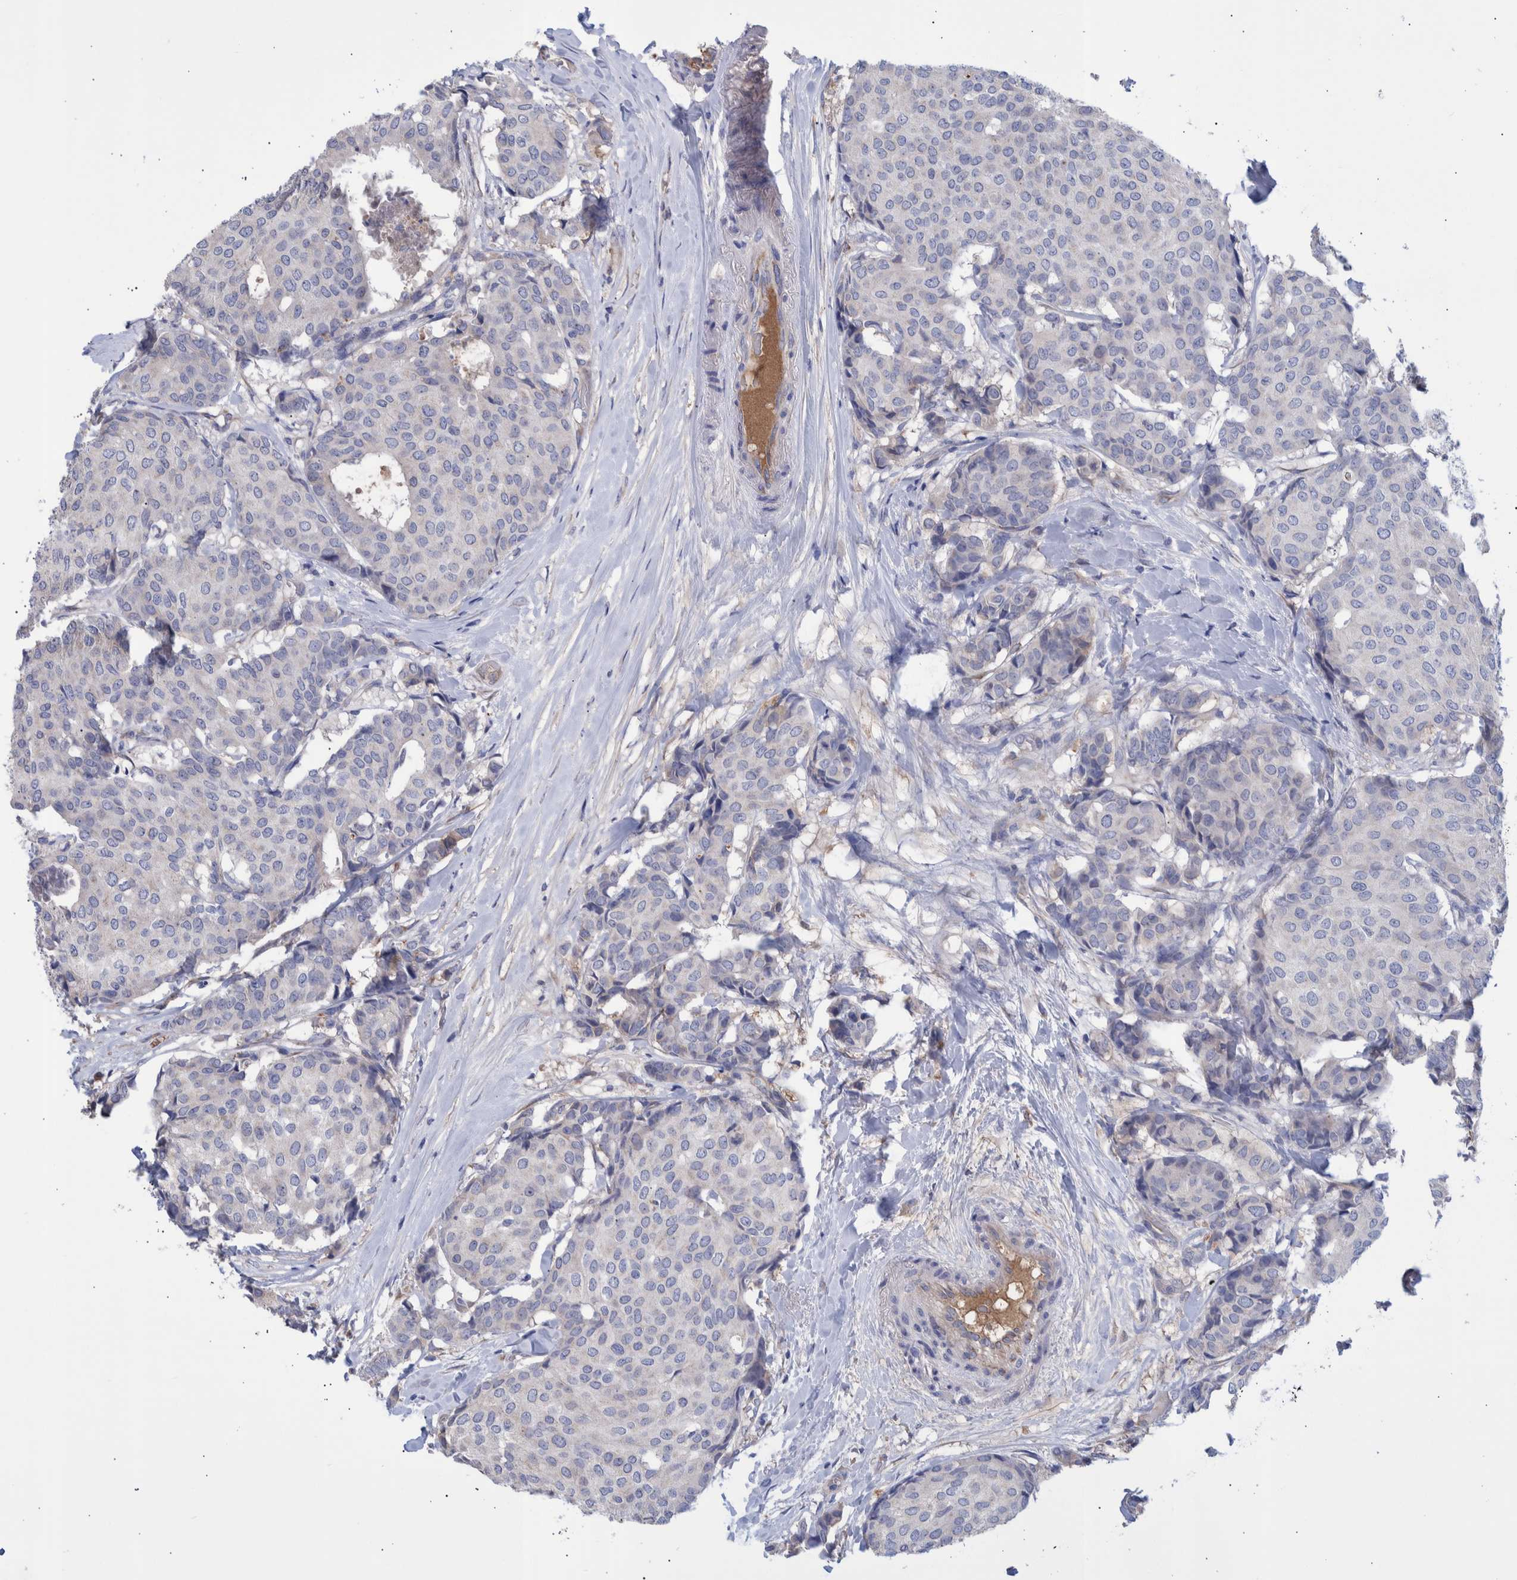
{"staining": {"intensity": "negative", "quantity": "none", "location": "none"}, "tissue": "breast cancer", "cell_type": "Tumor cells", "image_type": "cancer", "snomed": [{"axis": "morphology", "description": "Duct carcinoma"}, {"axis": "topography", "description": "Breast"}], "caption": "IHC photomicrograph of breast intraductal carcinoma stained for a protein (brown), which exhibits no staining in tumor cells.", "gene": "DLL4", "patient": {"sex": "female", "age": 75}}